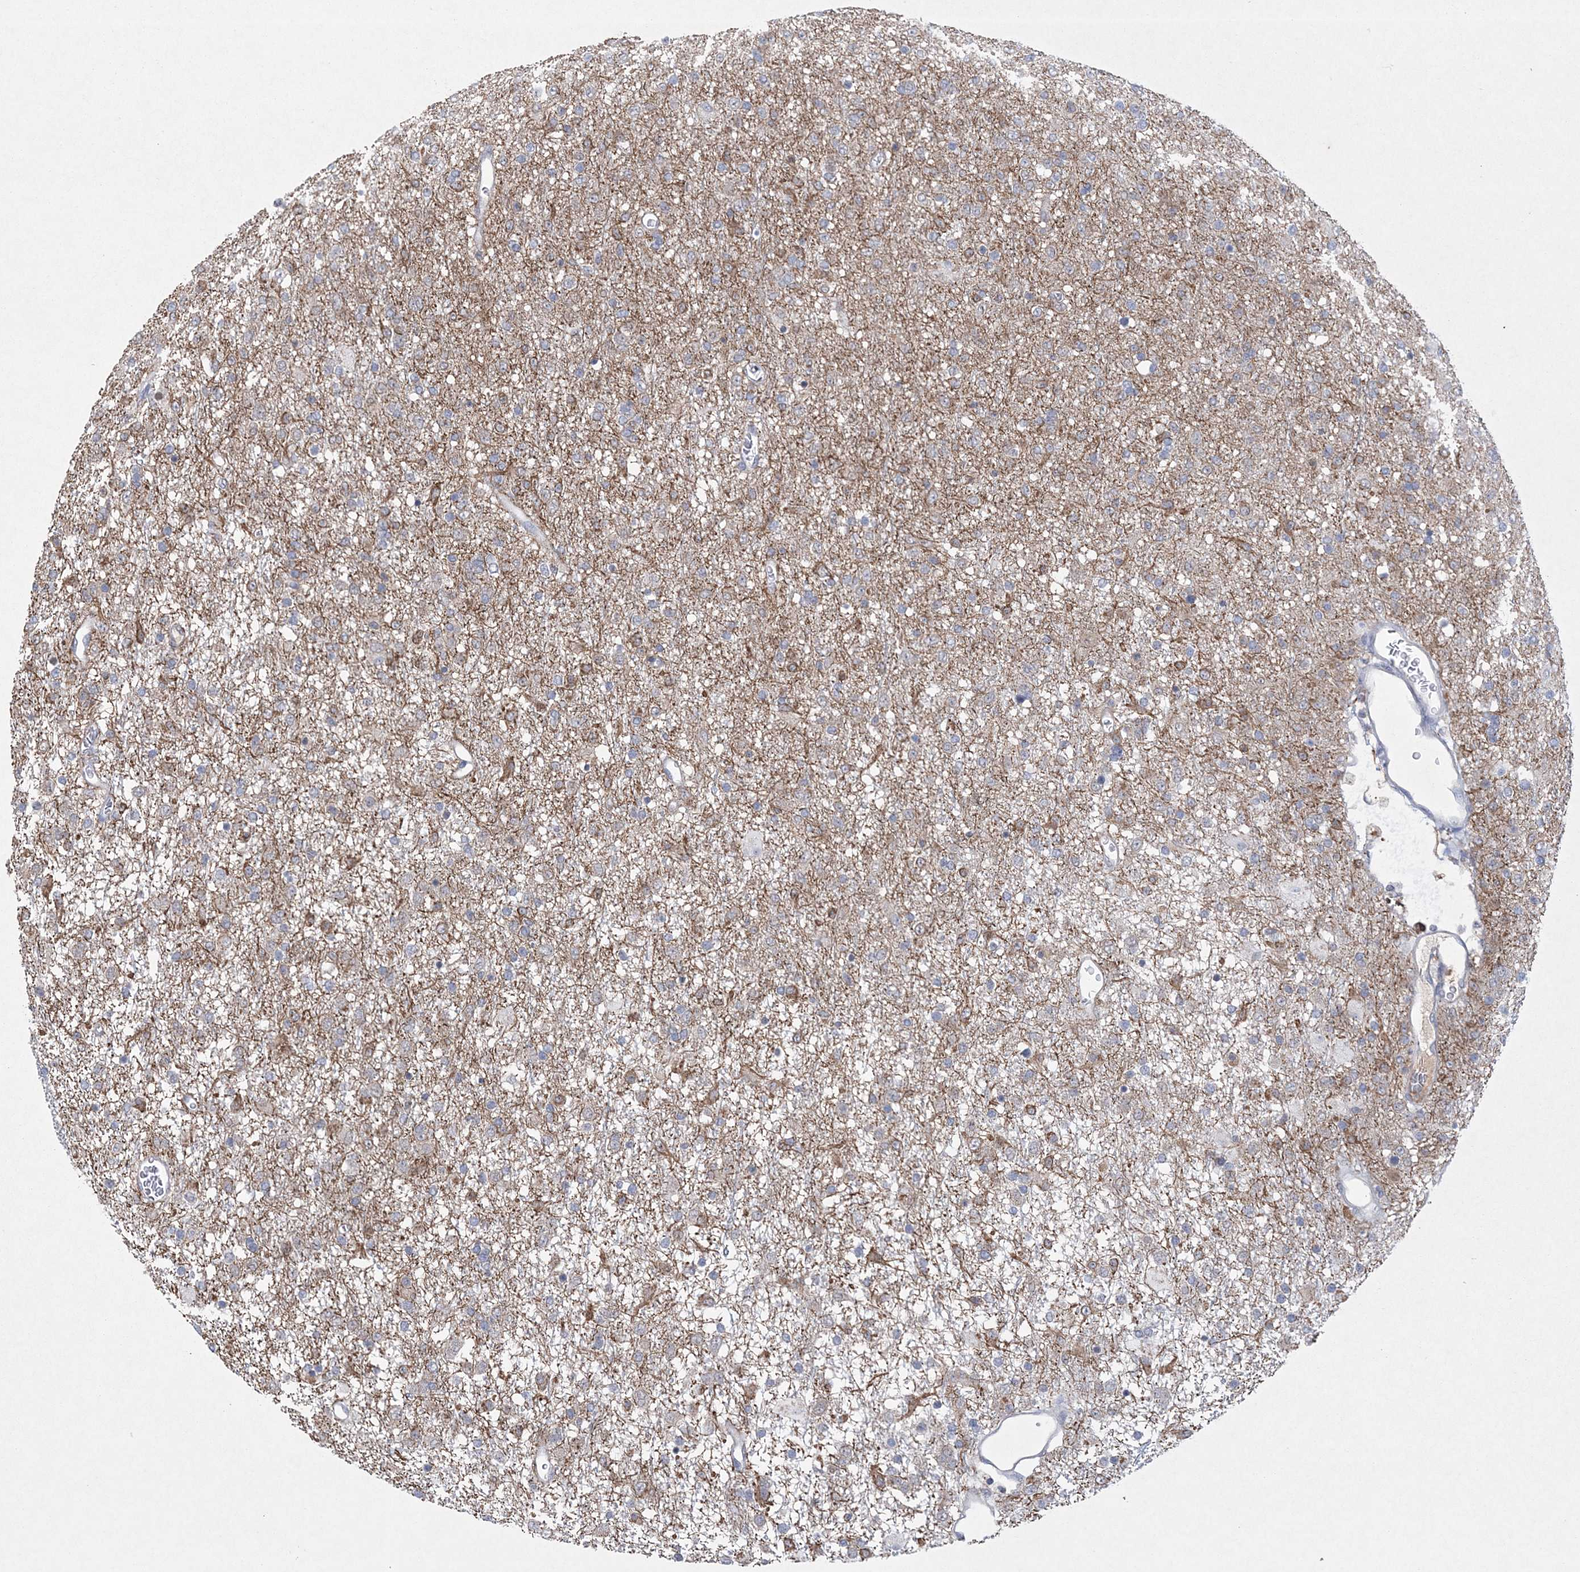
{"staining": {"intensity": "negative", "quantity": "none", "location": "none"}, "tissue": "glioma", "cell_type": "Tumor cells", "image_type": "cancer", "snomed": [{"axis": "morphology", "description": "Glioma, malignant, Low grade"}, {"axis": "topography", "description": "Brain"}], "caption": "A photomicrograph of glioma stained for a protein demonstrates no brown staining in tumor cells.", "gene": "DPCD", "patient": {"sex": "male", "age": 65}}